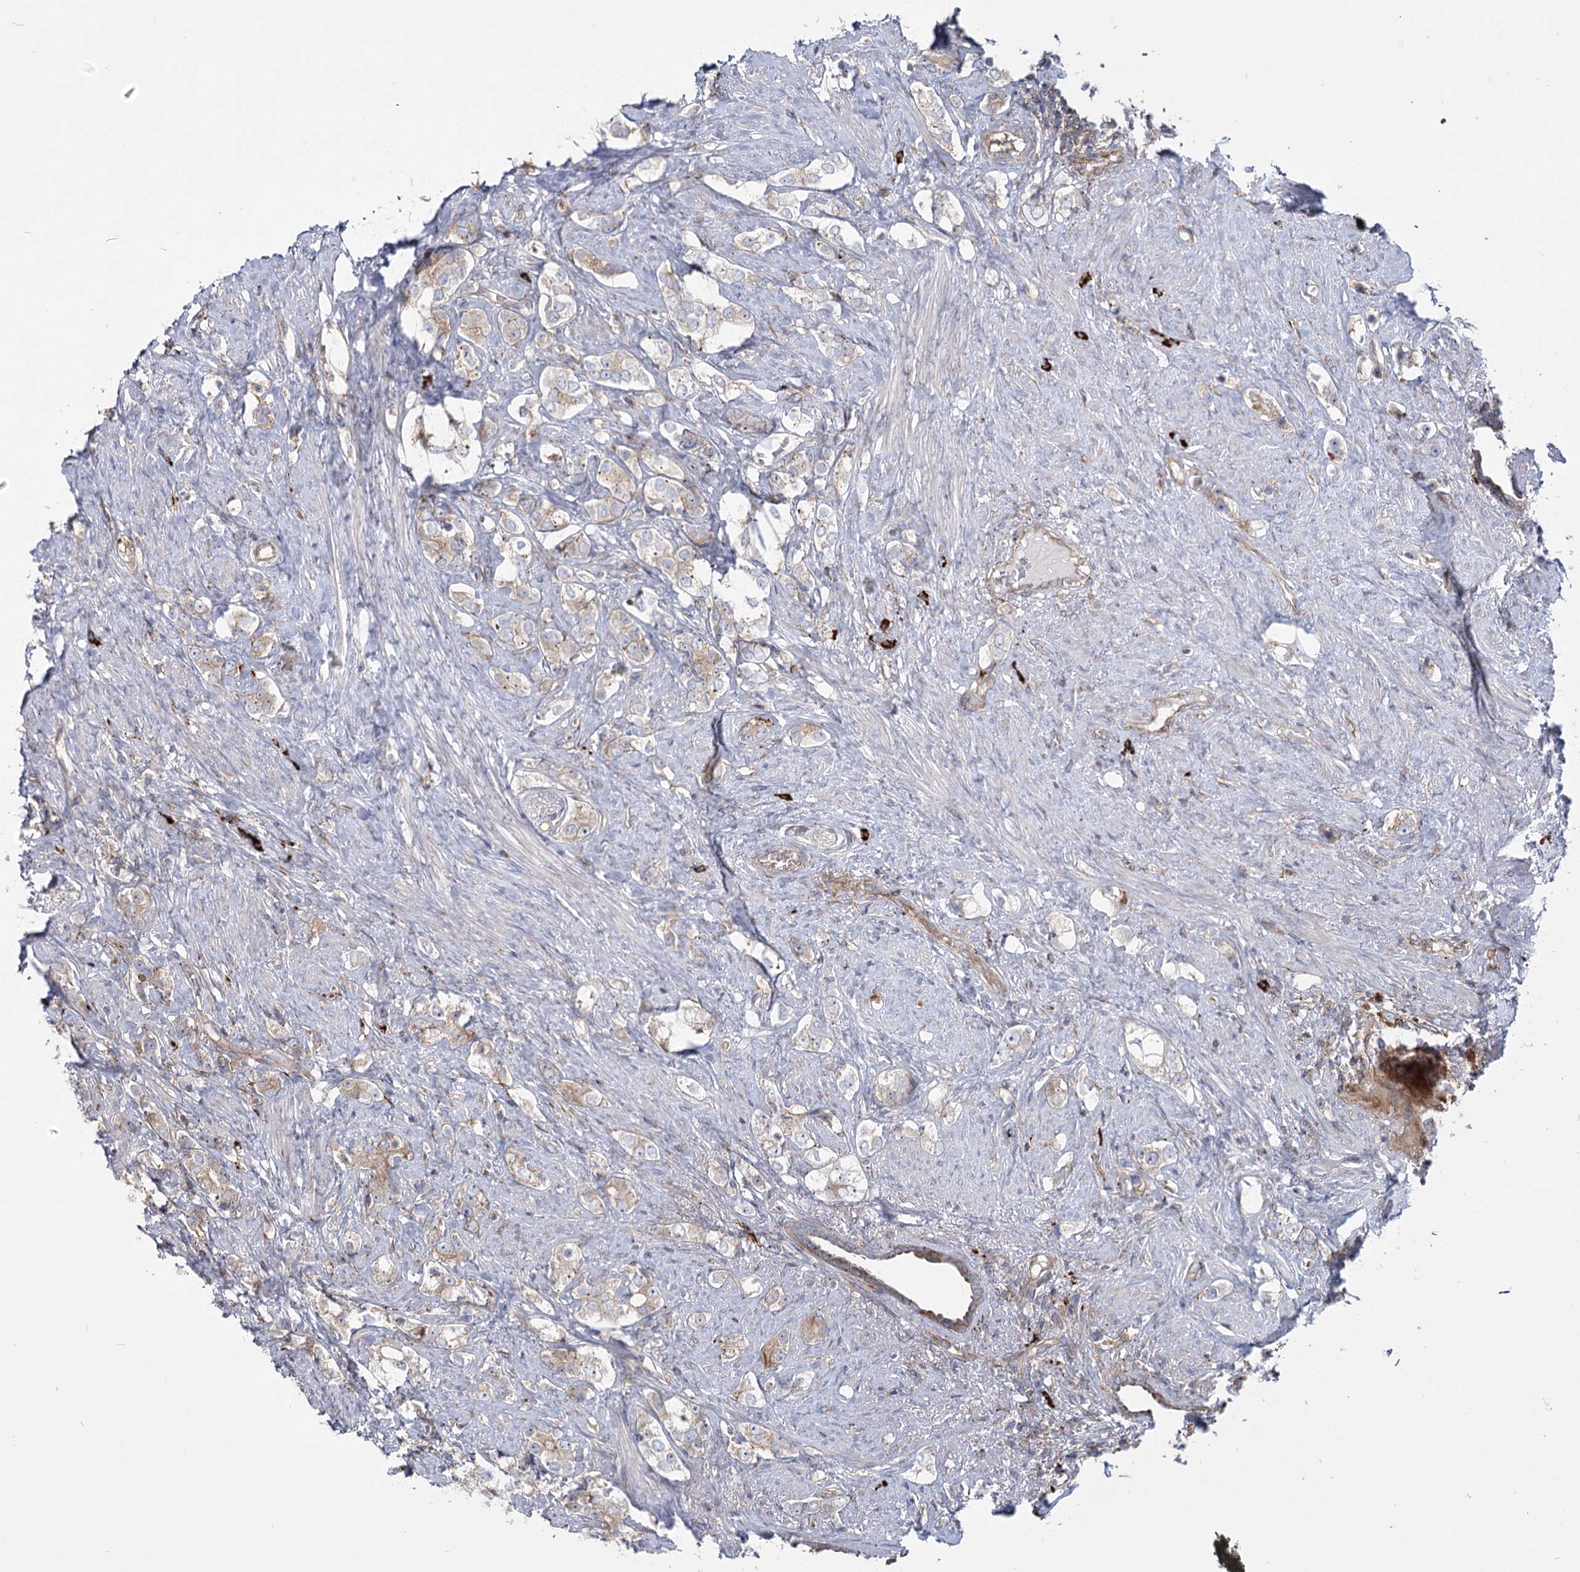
{"staining": {"intensity": "moderate", "quantity": "<25%", "location": "cytoplasmic/membranous"}, "tissue": "prostate cancer", "cell_type": "Tumor cells", "image_type": "cancer", "snomed": [{"axis": "morphology", "description": "Adenocarcinoma, High grade"}, {"axis": "topography", "description": "Prostate"}], "caption": "Prostate cancer stained with a brown dye shows moderate cytoplasmic/membranous positive expression in approximately <25% of tumor cells.", "gene": "POGLUT1", "patient": {"sex": "male", "age": 63}}